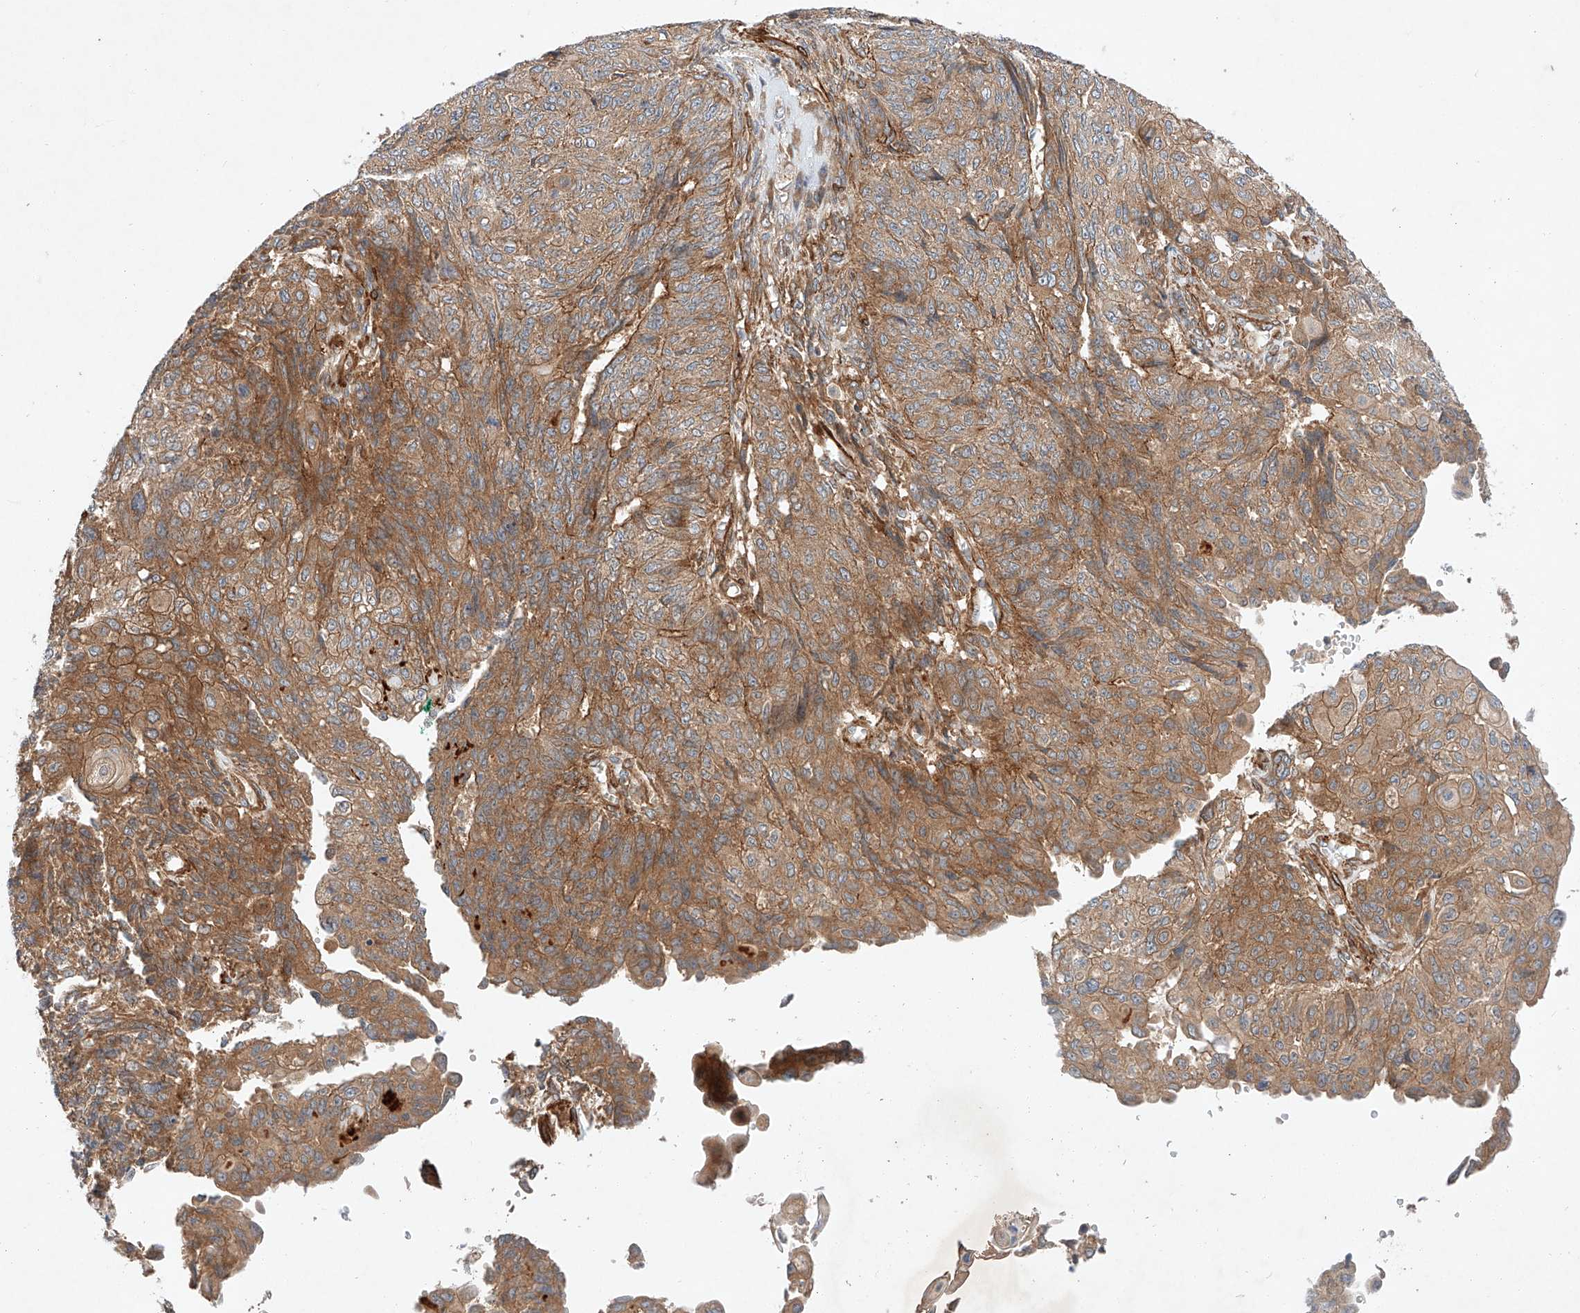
{"staining": {"intensity": "moderate", "quantity": ">75%", "location": "cytoplasmic/membranous"}, "tissue": "endometrial cancer", "cell_type": "Tumor cells", "image_type": "cancer", "snomed": [{"axis": "morphology", "description": "Adenocarcinoma, NOS"}, {"axis": "topography", "description": "Endometrium"}], "caption": "Protein expression analysis of human endometrial cancer (adenocarcinoma) reveals moderate cytoplasmic/membranous staining in about >75% of tumor cells.", "gene": "RAB23", "patient": {"sex": "female", "age": 32}}